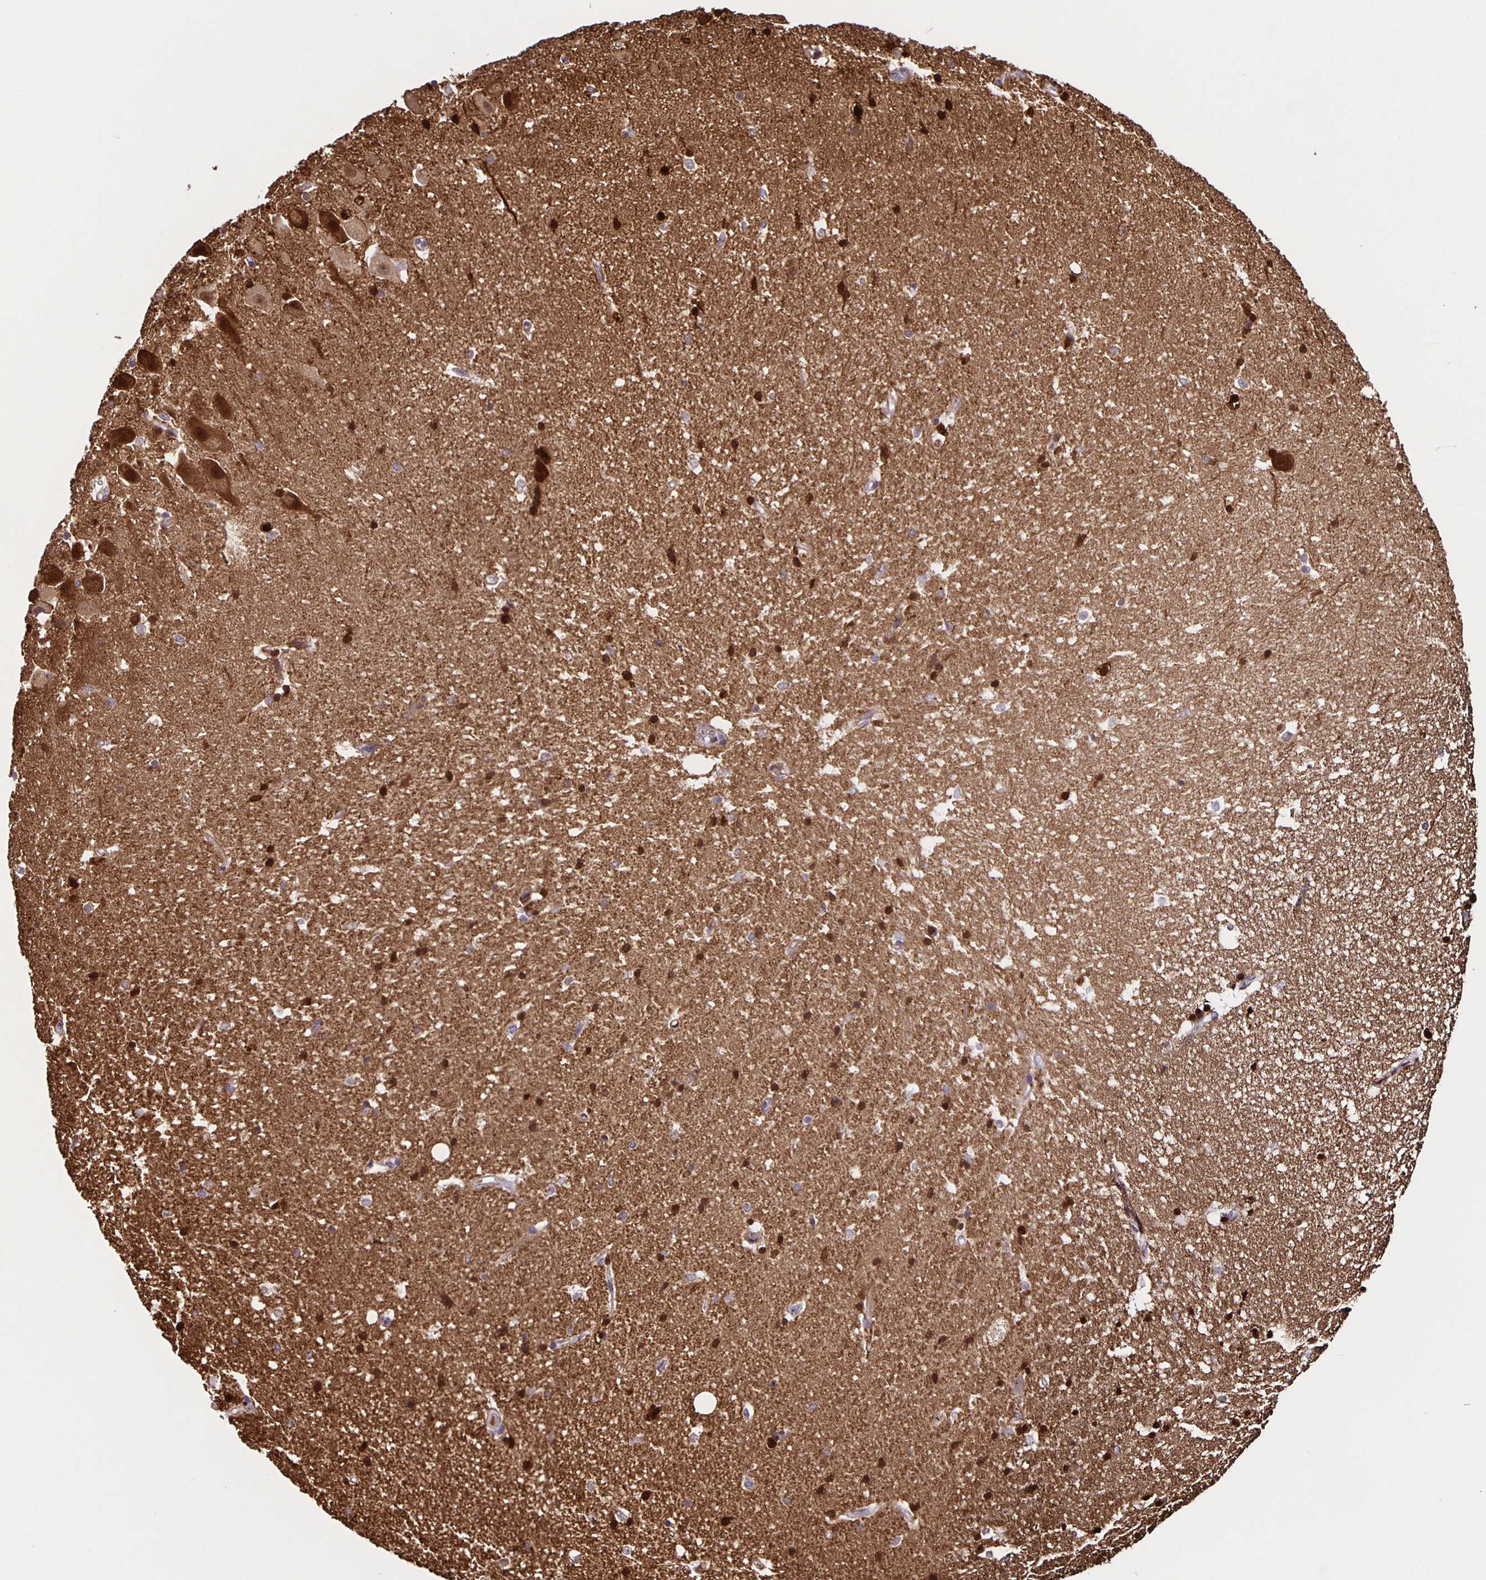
{"staining": {"intensity": "strong", "quantity": ">75%", "location": "cytoplasmic/membranous,nuclear"}, "tissue": "hippocampus", "cell_type": "Glial cells", "image_type": "normal", "snomed": [{"axis": "morphology", "description": "Normal tissue, NOS"}, {"axis": "topography", "description": "Hippocampus"}], "caption": "A micrograph of human hippocampus stained for a protein shows strong cytoplasmic/membranous,nuclear brown staining in glial cells. Nuclei are stained in blue.", "gene": "TPPP", "patient": {"sex": "male", "age": 63}}